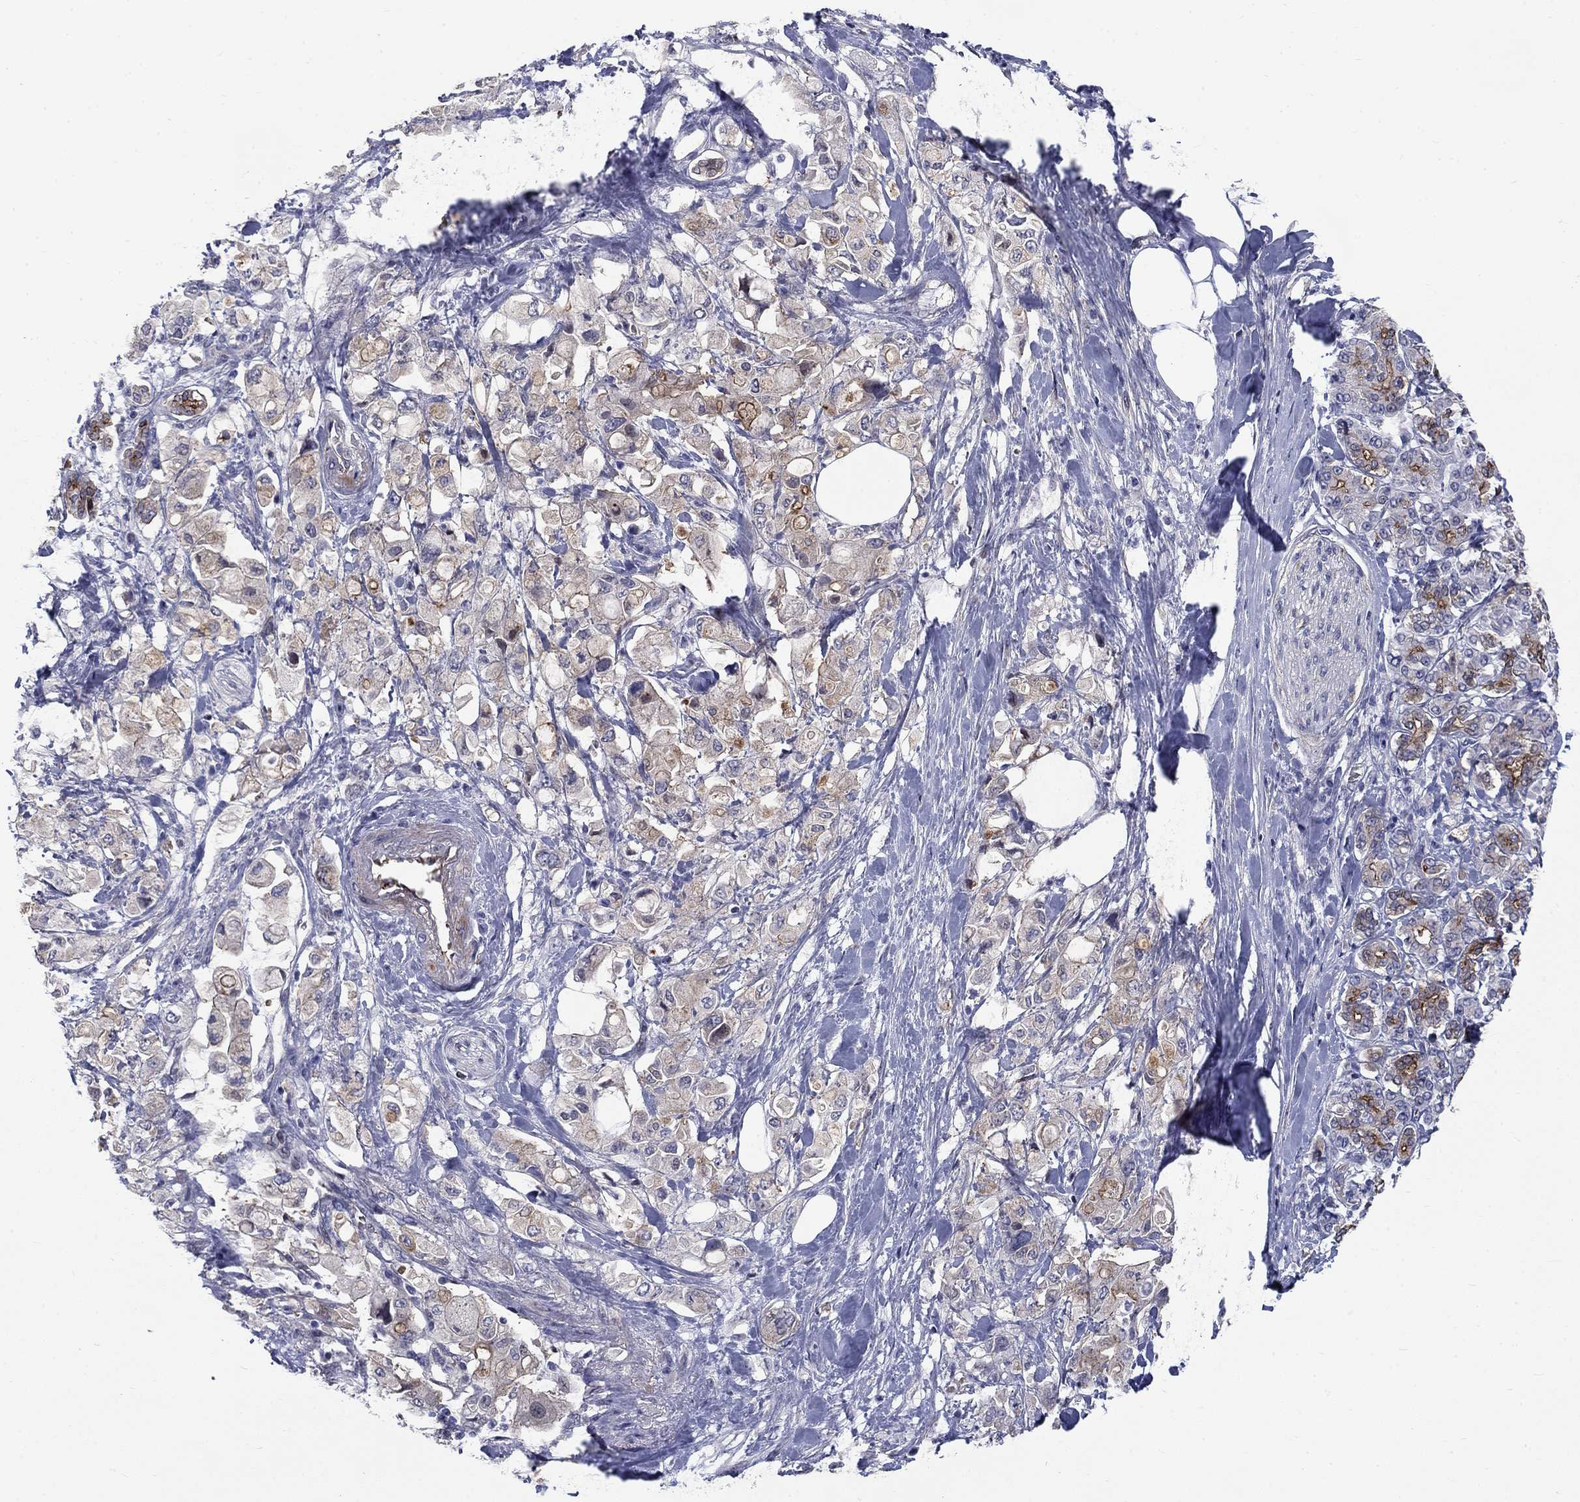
{"staining": {"intensity": "strong", "quantity": "<25%", "location": "cytoplasmic/membranous"}, "tissue": "pancreatic cancer", "cell_type": "Tumor cells", "image_type": "cancer", "snomed": [{"axis": "morphology", "description": "Adenocarcinoma, NOS"}, {"axis": "topography", "description": "Pancreas"}], "caption": "Pancreatic cancer (adenocarcinoma) tissue shows strong cytoplasmic/membranous staining in about <25% of tumor cells, visualized by immunohistochemistry.", "gene": "SLC1A1", "patient": {"sex": "female", "age": 56}}